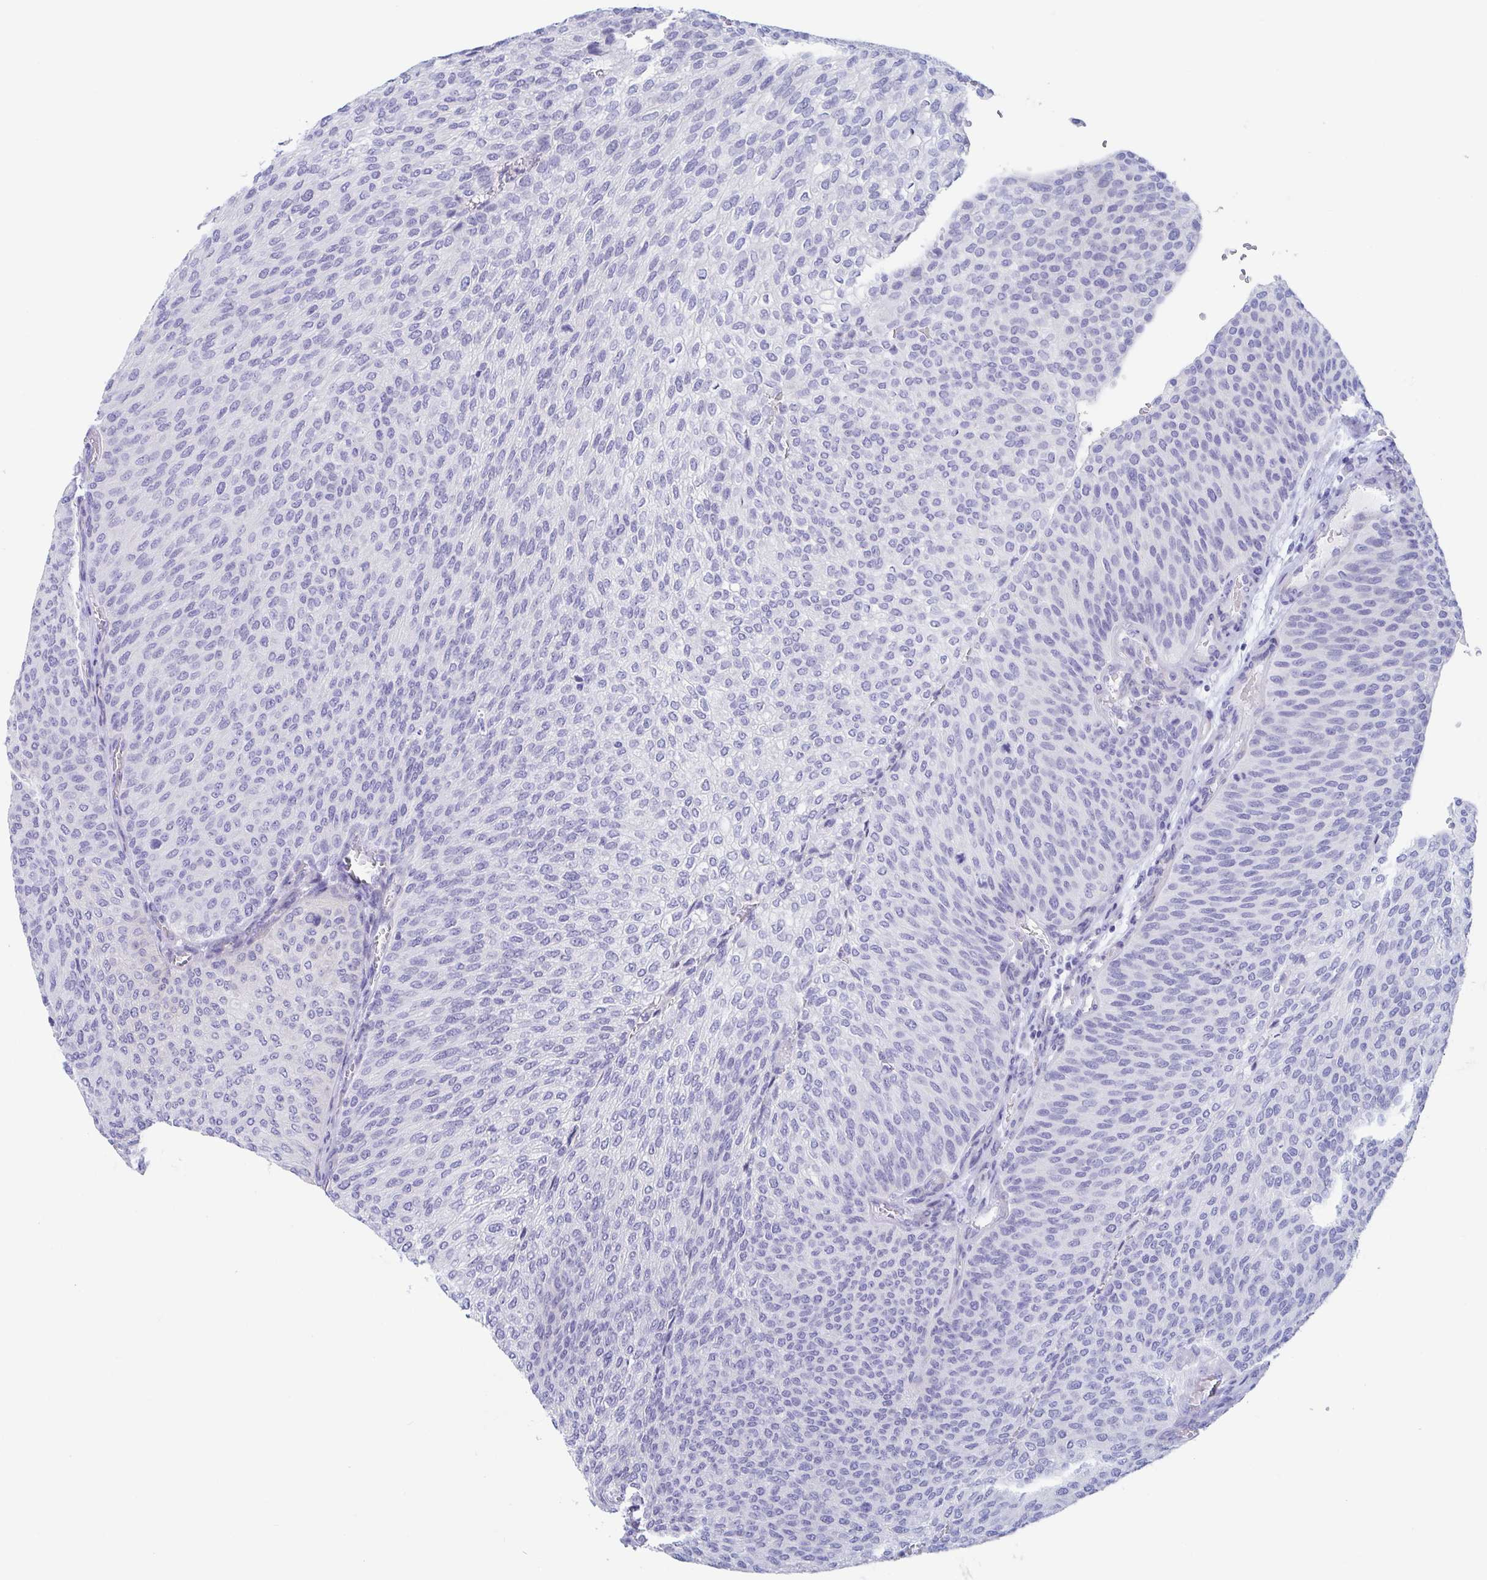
{"staining": {"intensity": "negative", "quantity": "none", "location": "none"}, "tissue": "urothelial cancer", "cell_type": "Tumor cells", "image_type": "cancer", "snomed": [{"axis": "morphology", "description": "Urothelial carcinoma, High grade"}, {"axis": "topography", "description": "Urinary bladder"}], "caption": "Tumor cells show no significant protein staining in urothelial cancer.", "gene": "ZPBP", "patient": {"sex": "female", "age": 79}}